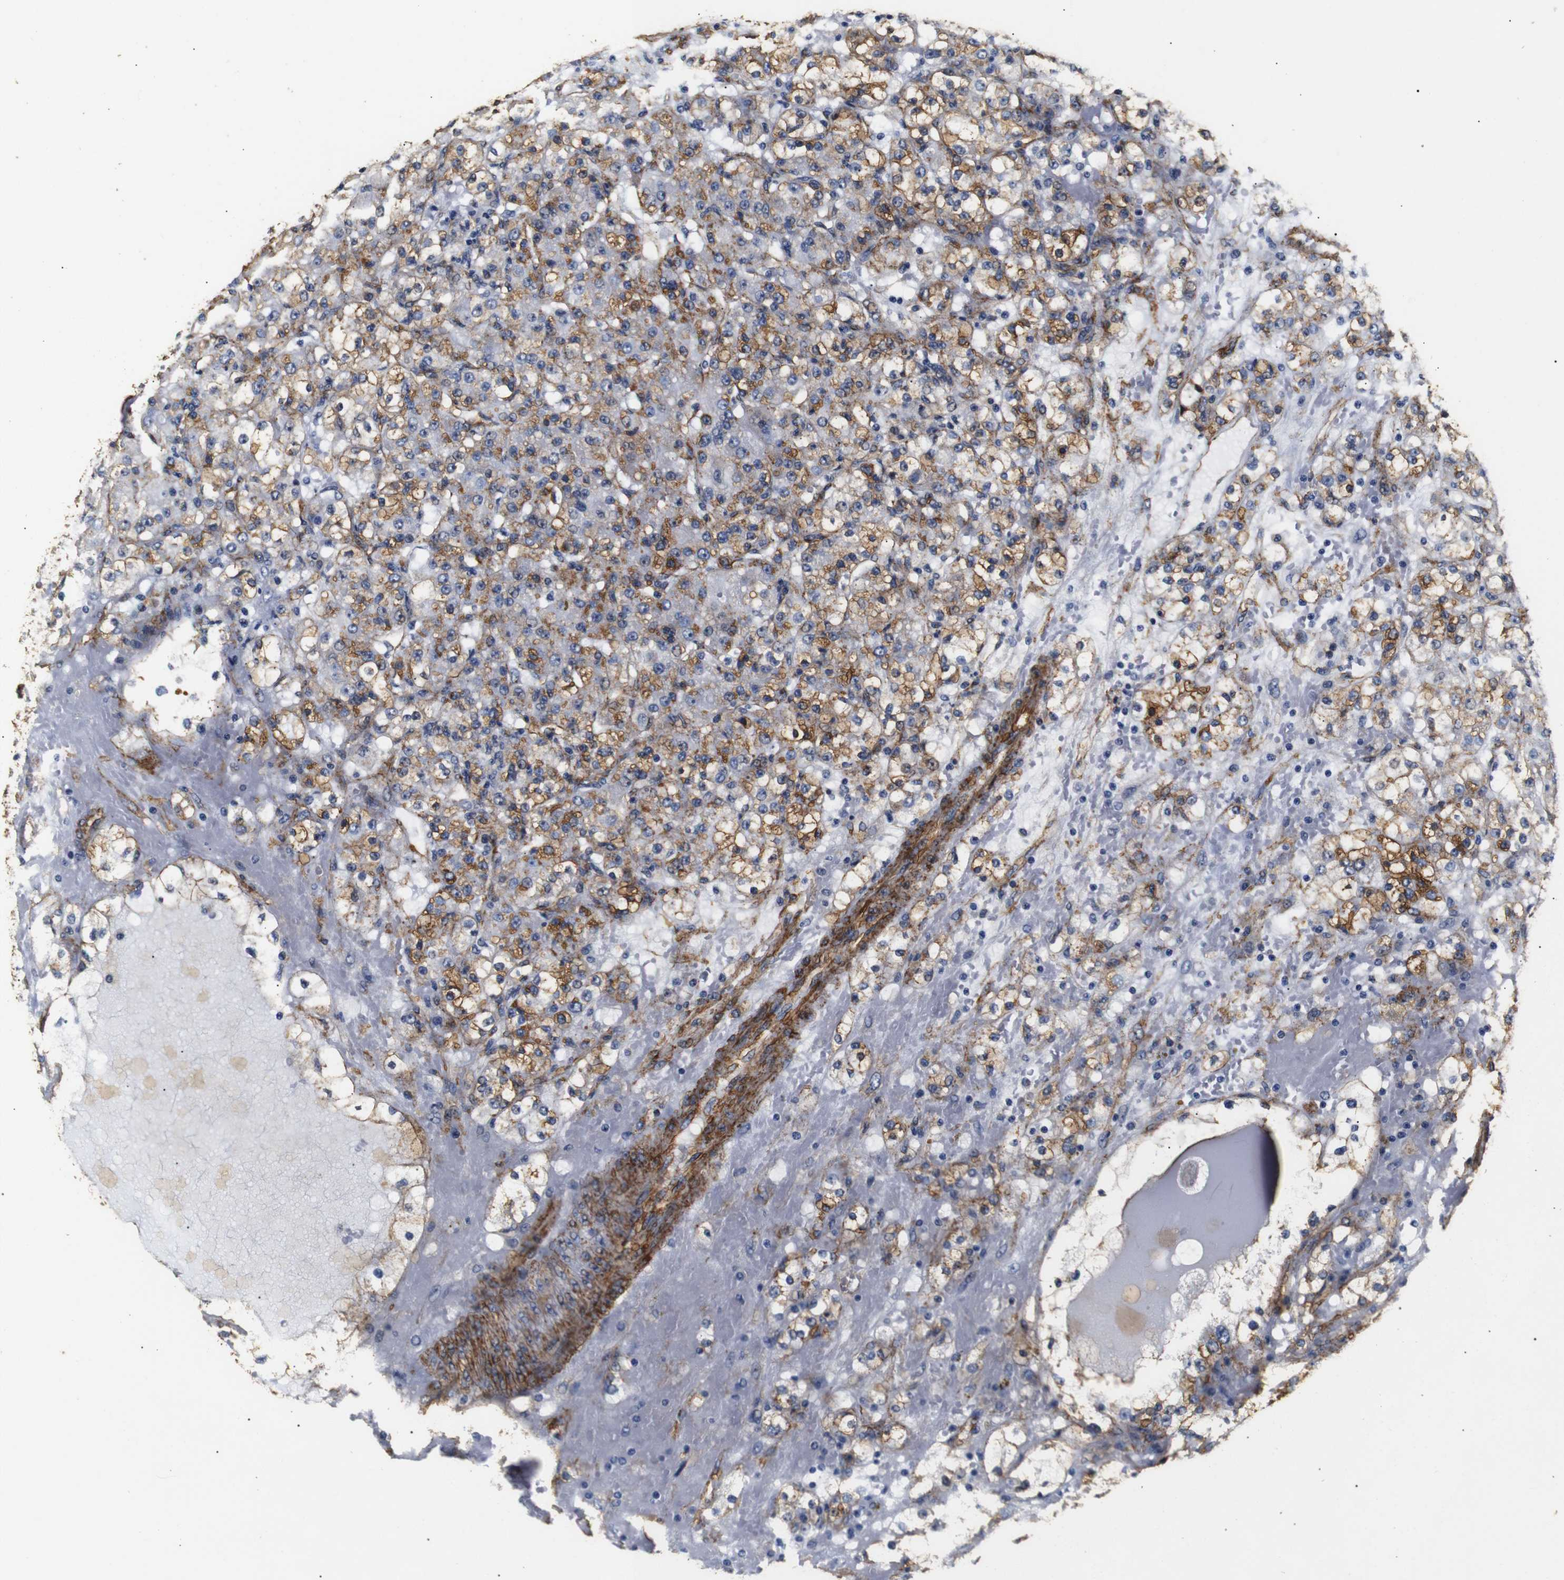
{"staining": {"intensity": "strong", "quantity": "25%-75%", "location": "cytoplasmic/membranous"}, "tissue": "renal cancer", "cell_type": "Tumor cells", "image_type": "cancer", "snomed": [{"axis": "morphology", "description": "Normal tissue, NOS"}, {"axis": "morphology", "description": "Adenocarcinoma, NOS"}, {"axis": "topography", "description": "Kidney"}], "caption": "DAB immunohistochemical staining of human renal adenocarcinoma demonstrates strong cytoplasmic/membranous protein staining in approximately 25%-75% of tumor cells. (DAB IHC with brightfield microscopy, high magnification).", "gene": "CAV2", "patient": {"sex": "male", "age": 61}}